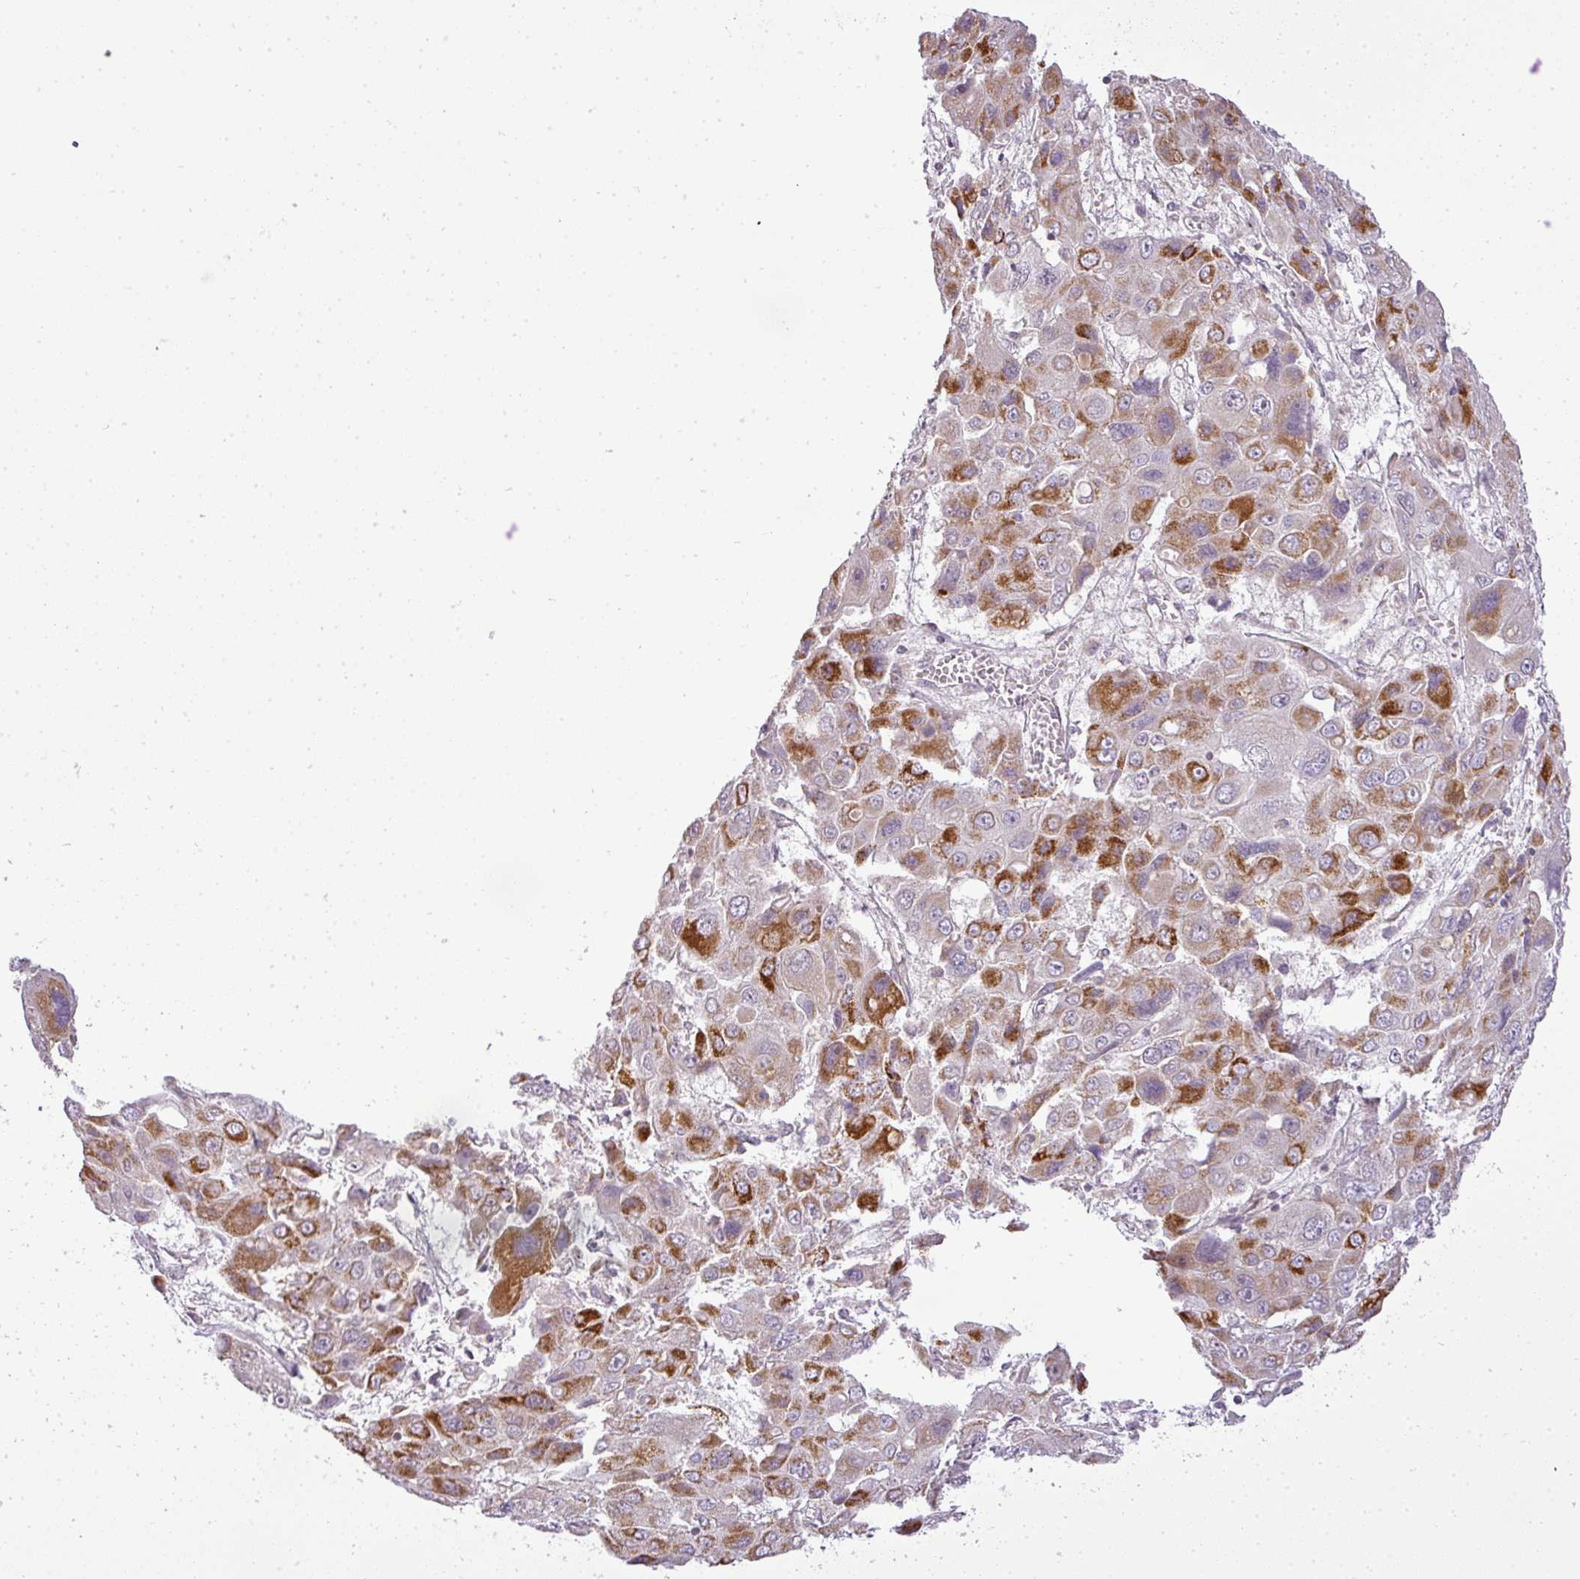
{"staining": {"intensity": "moderate", "quantity": "25%-75%", "location": "cytoplasmic/membranous"}, "tissue": "liver cancer", "cell_type": "Tumor cells", "image_type": "cancer", "snomed": [{"axis": "morphology", "description": "Cholangiocarcinoma"}, {"axis": "topography", "description": "Liver"}], "caption": "Protein staining by immunohistochemistry (IHC) displays moderate cytoplasmic/membranous positivity in approximately 25%-75% of tumor cells in cholangiocarcinoma (liver).", "gene": "ZDHHC1", "patient": {"sex": "male", "age": 67}}